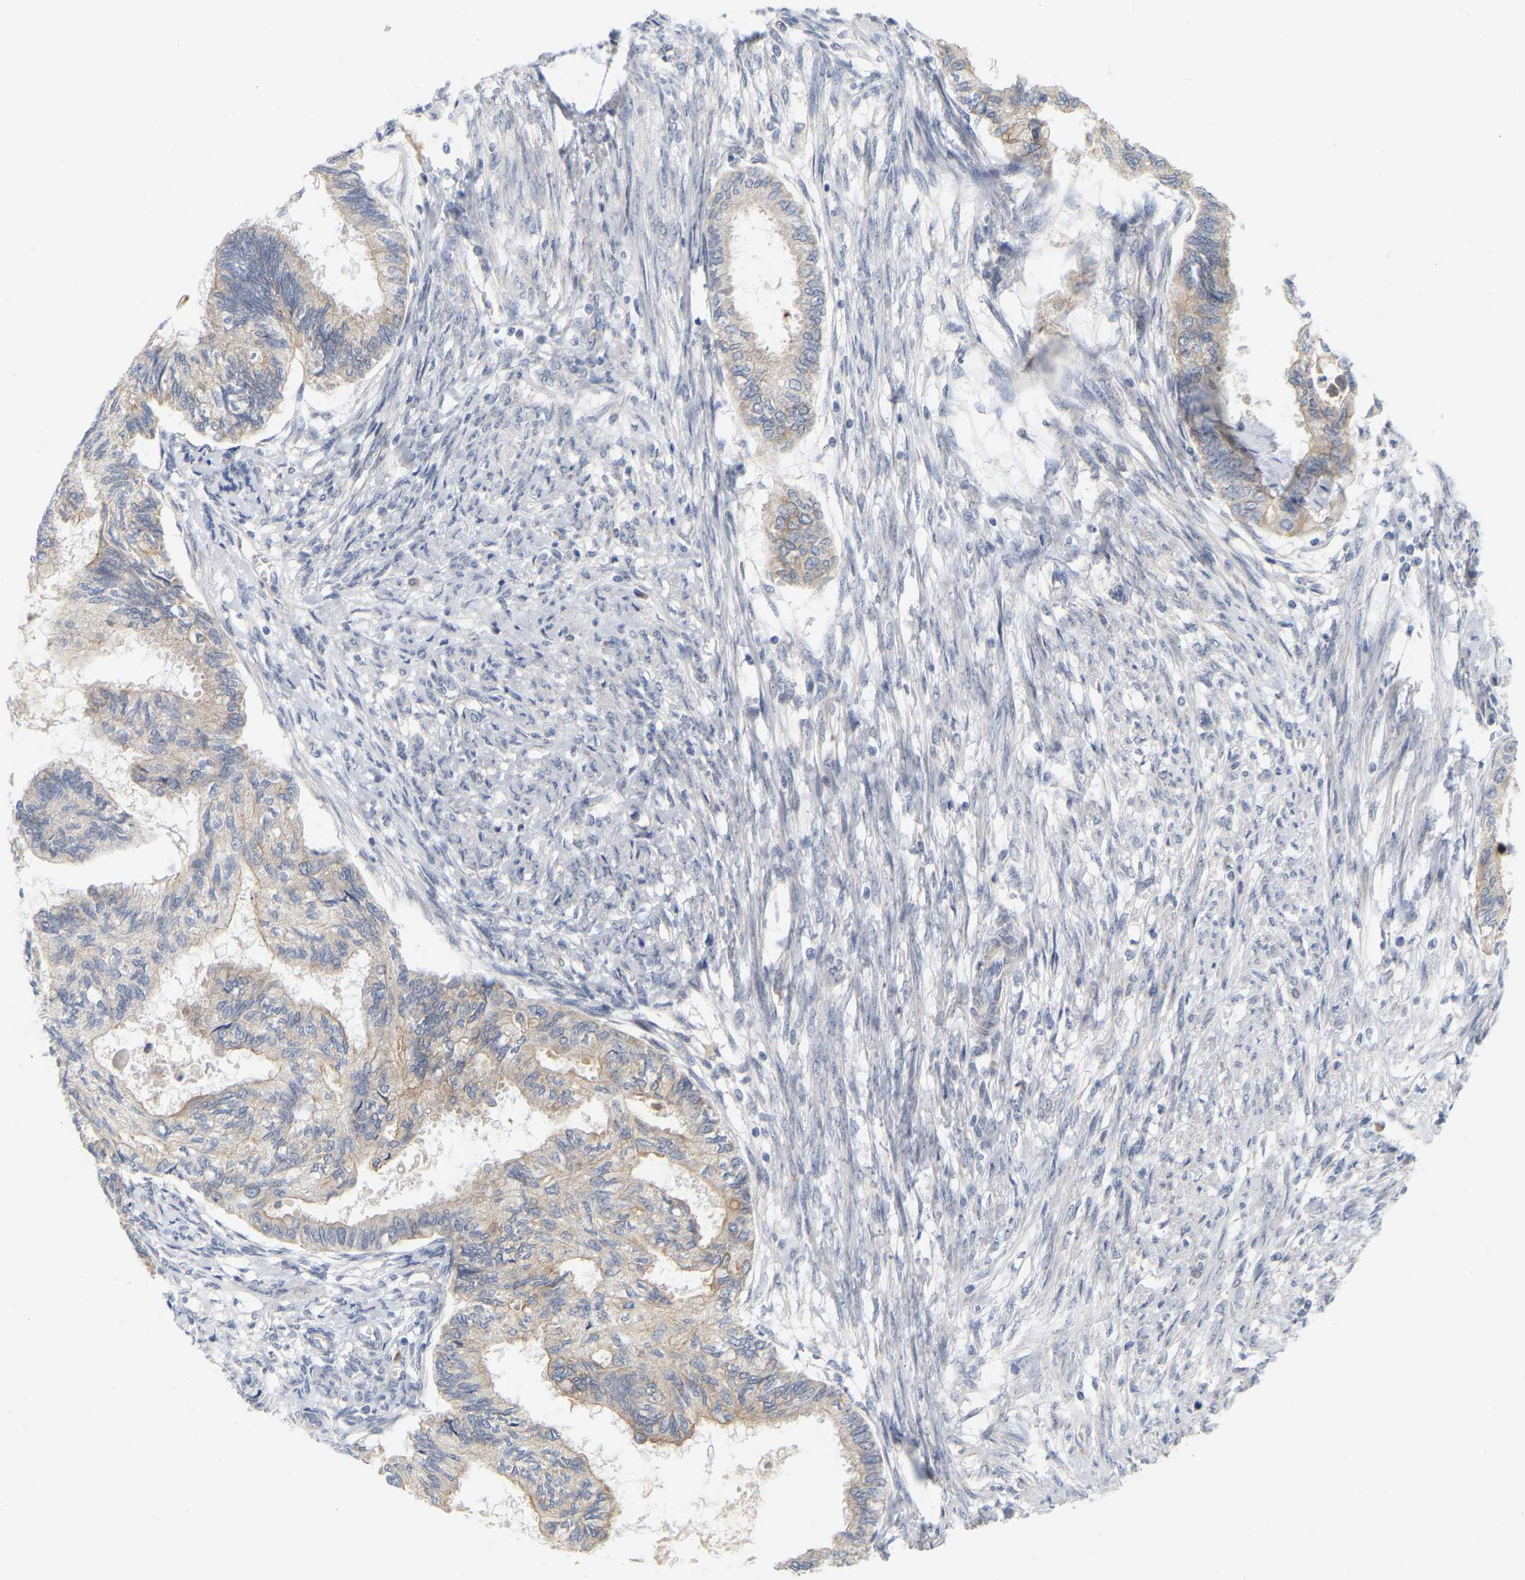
{"staining": {"intensity": "weak", "quantity": ">75%", "location": "cytoplasmic/membranous"}, "tissue": "cervical cancer", "cell_type": "Tumor cells", "image_type": "cancer", "snomed": [{"axis": "morphology", "description": "Normal tissue, NOS"}, {"axis": "morphology", "description": "Adenocarcinoma, NOS"}, {"axis": "topography", "description": "Cervix"}, {"axis": "topography", "description": "Endometrium"}], "caption": "A photomicrograph of human adenocarcinoma (cervical) stained for a protein displays weak cytoplasmic/membranous brown staining in tumor cells.", "gene": "MINDY4", "patient": {"sex": "female", "age": 86}}